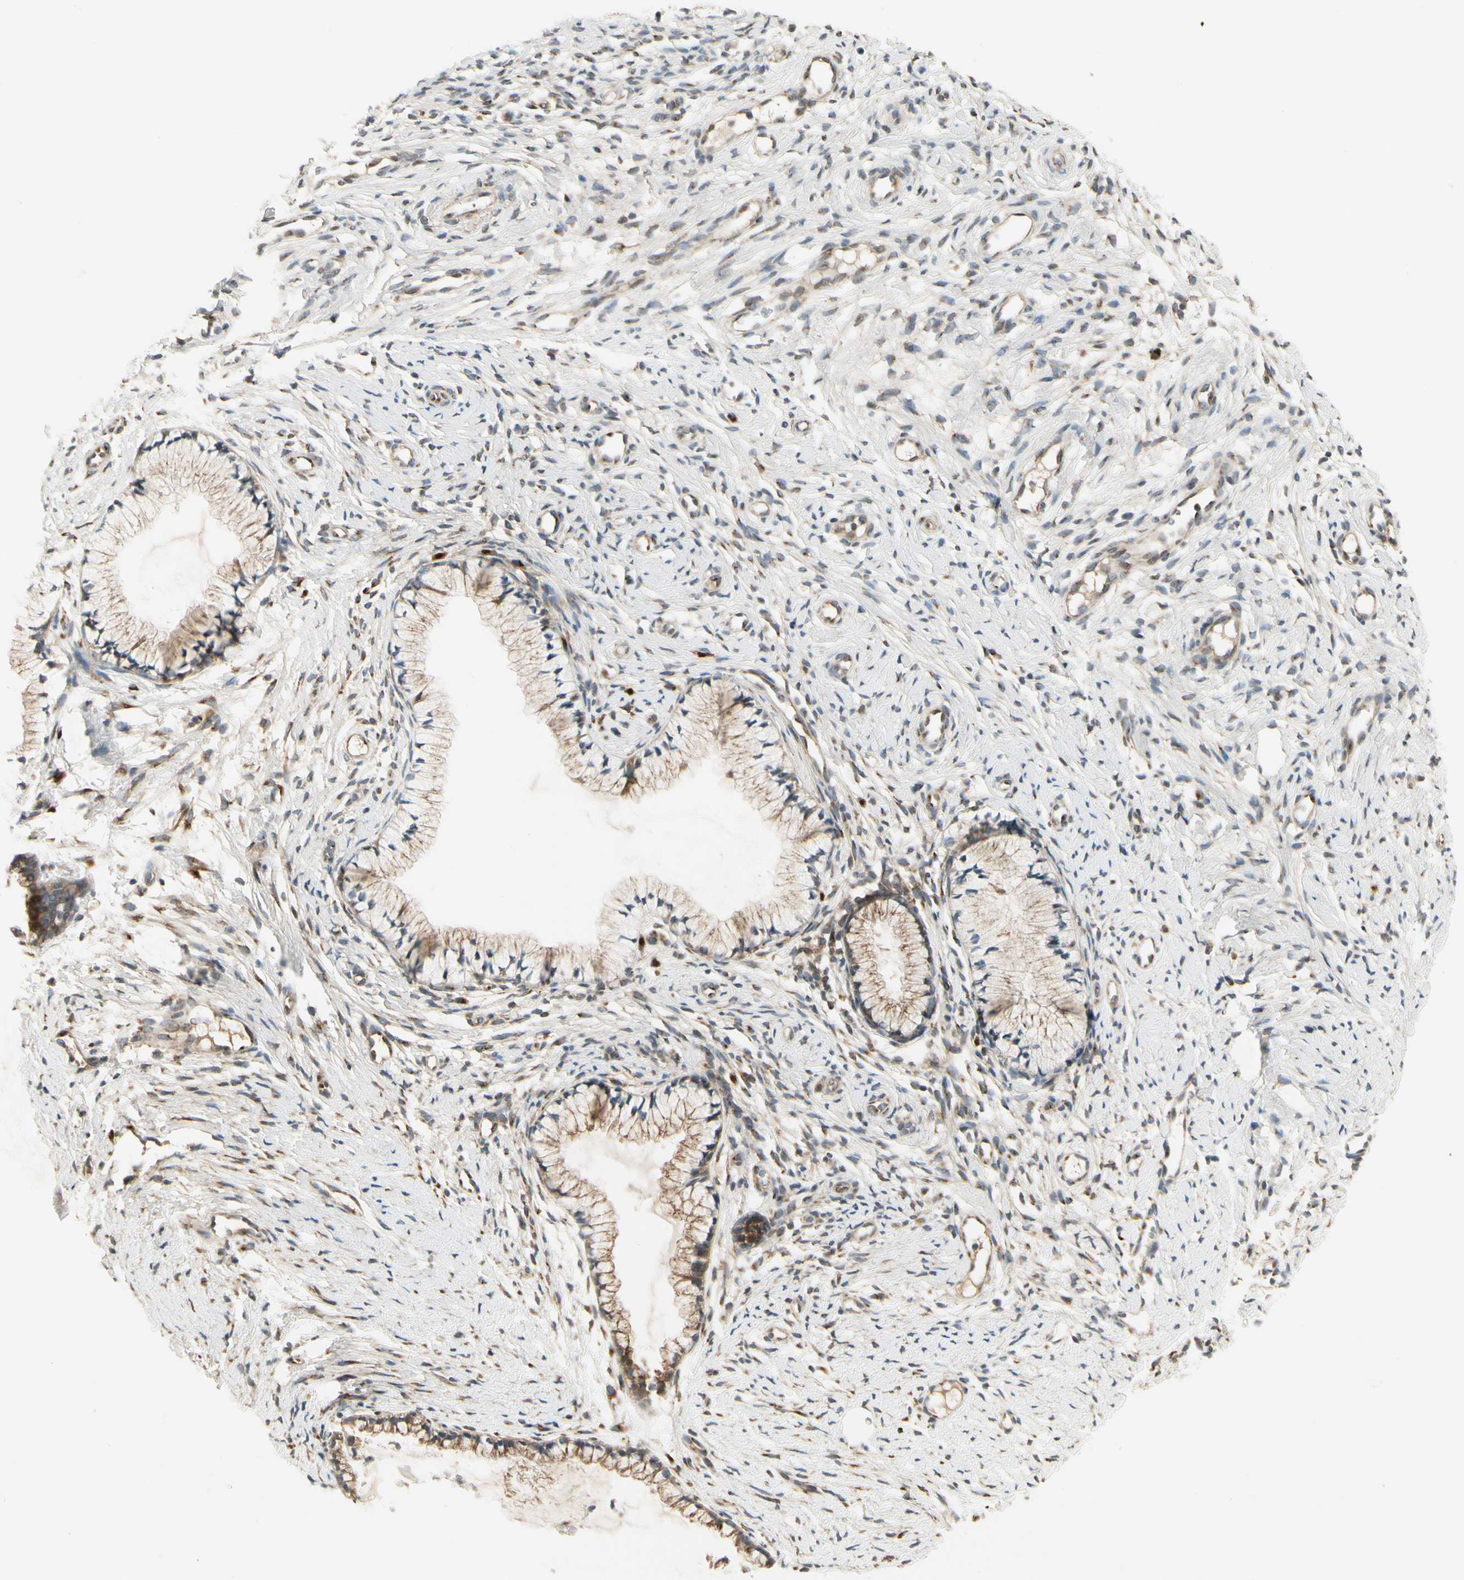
{"staining": {"intensity": "moderate", "quantity": "25%-75%", "location": "cytoplasmic/membranous"}, "tissue": "cervix", "cell_type": "Glandular cells", "image_type": "normal", "snomed": [{"axis": "morphology", "description": "Normal tissue, NOS"}, {"axis": "topography", "description": "Cervix"}], "caption": "Glandular cells show moderate cytoplasmic/membranous staining in approximately 25%-75% of cells in normal cervix.", "gene": "MANSC1", "patient": {"sex": "female", "age": 82}}